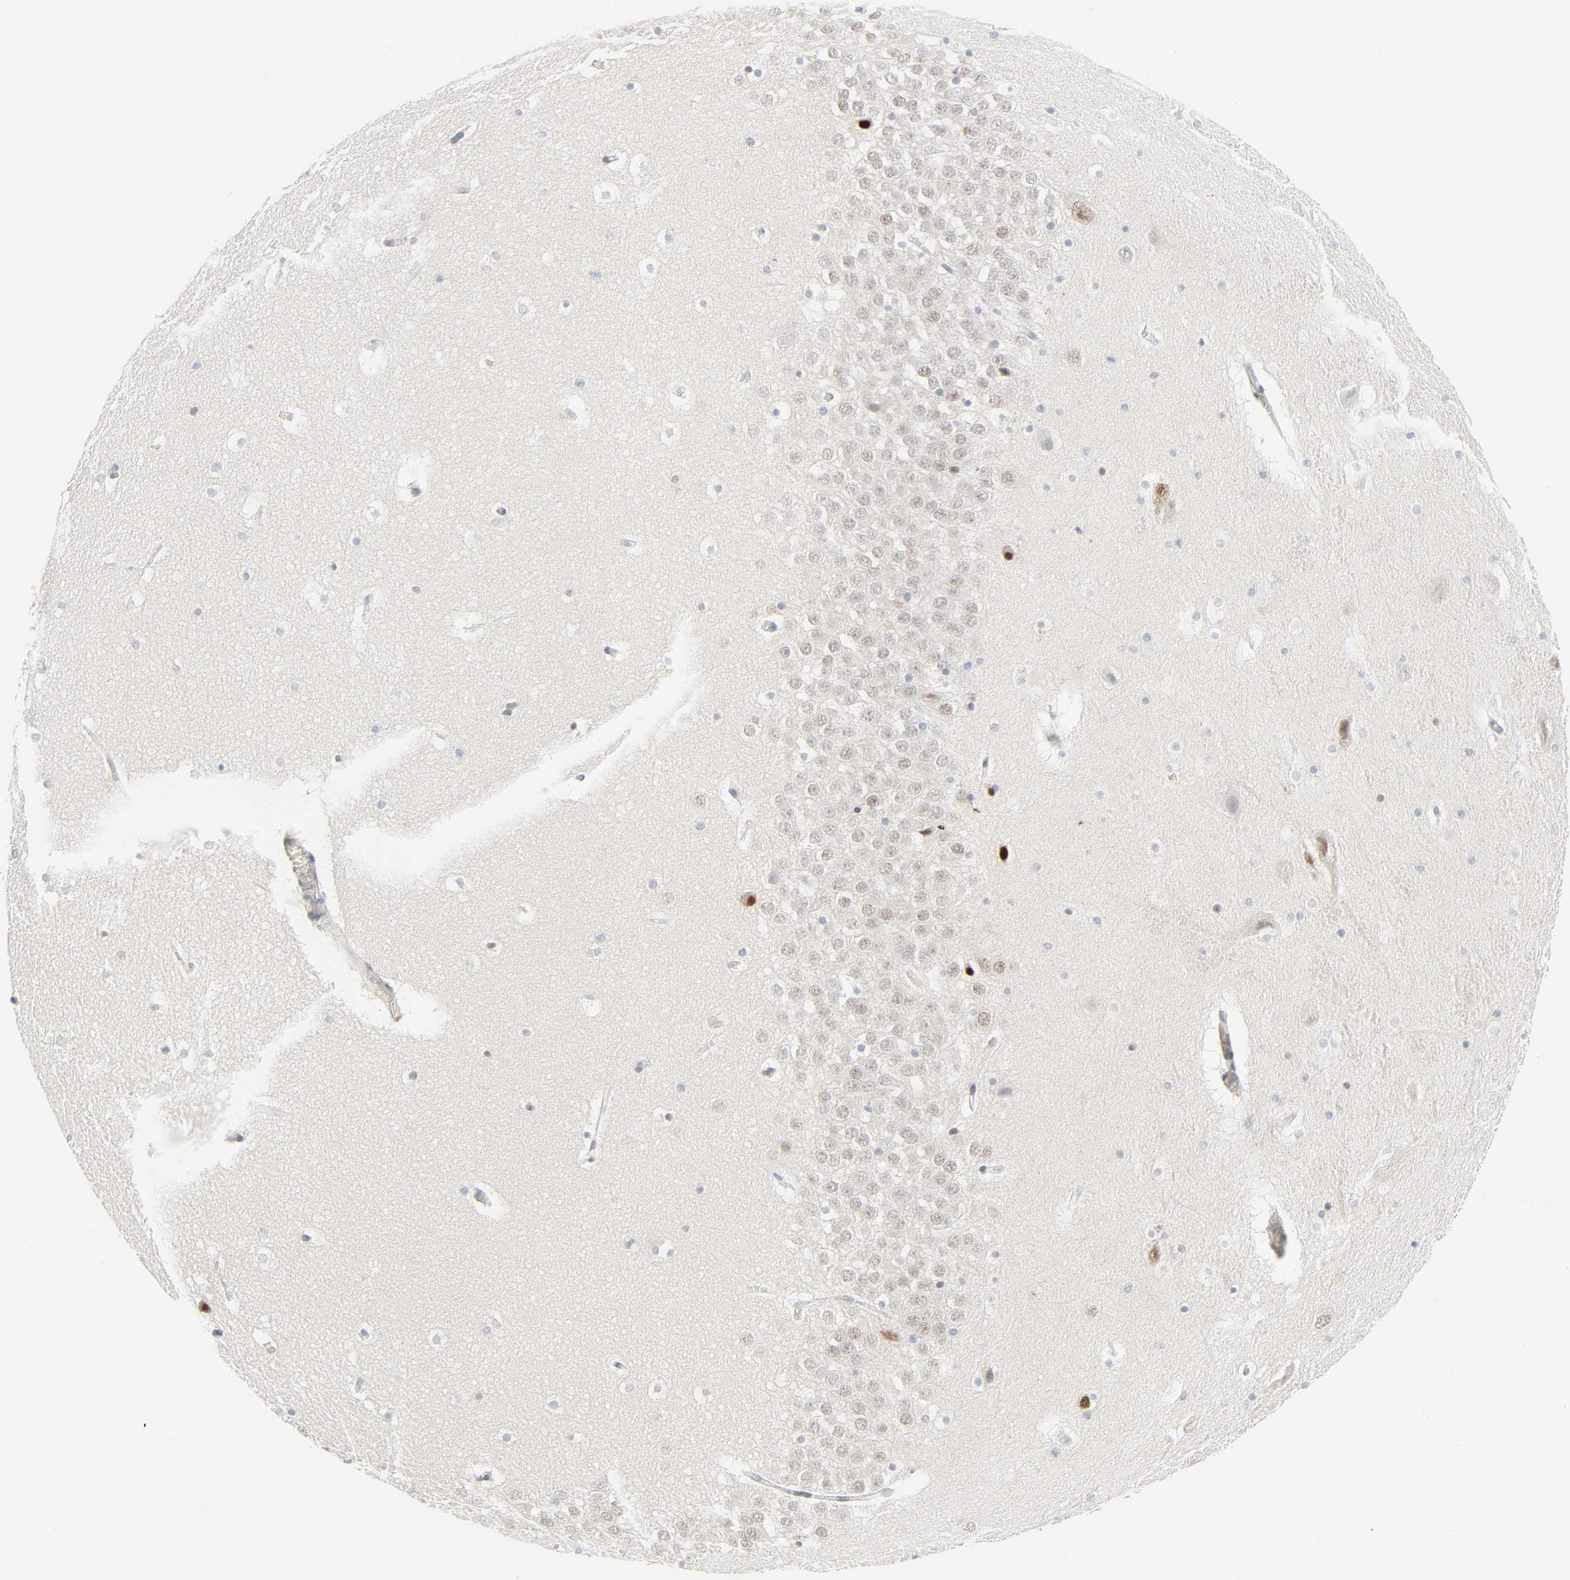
{"staining": {"intensity": "moderate", "quantity": "<25%", "location": "nuclear"}, "tissue": "hippocampus", "cell_type": "Glial cells", "image_type": "normal", "snomed": [{"axis": "morphology", "description": "Normal tissue, NOS"}, {"axis": "topography", "description": "Hippocampus"}], "caption": "Protein expression analysis of normal hippocampus reveals moderate nuclear staining in approximately <25% of glial cells. (Brightfield microscopy of DAB IHC at high magnification).", "gene": "ZBTB16", "patient": {"sex": "male", "age": 45}}